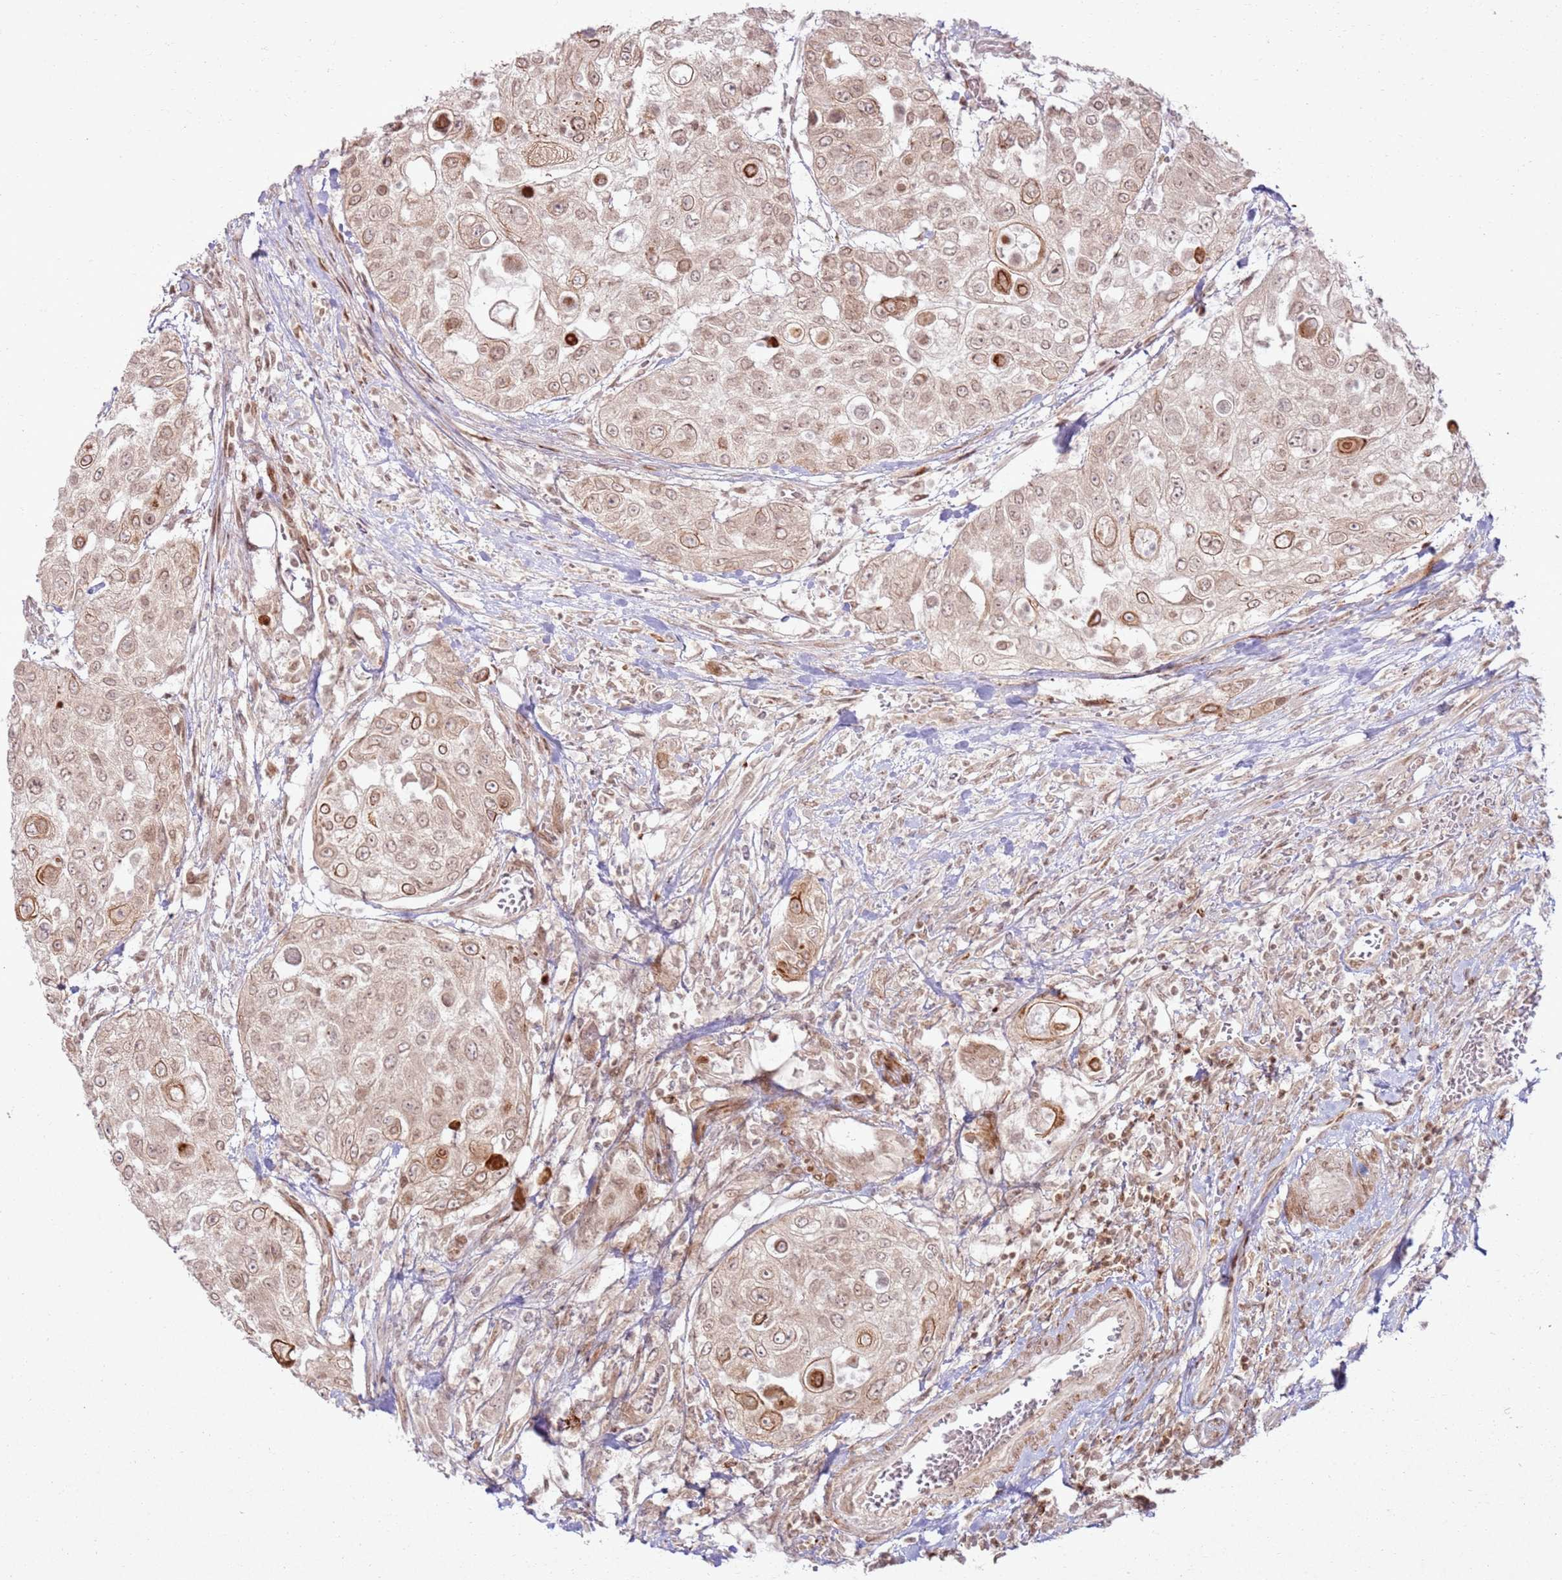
{"staining": {"intensity": "moderate", "quantity": ">75%", "location": "cytoplasmic/membranous,nuclear"}, "tissue": "urothelial cancer", "cell_type": "Tumor cells", "image_type": "cancer", "snomed": [{"axis": "morphology", "description": "Urothelial carcinoma, High grade"}, {"axis": "topography", "description": "Urinary bladder"}], "caption": "A brown stain shows moderate cytoplasmic/membranous and nuclear positivity of a protein in high-grade urothelial carcinoma tumor cells.", "gene": "KLHL36", "patient": {"sex": "female", "age": 79}}